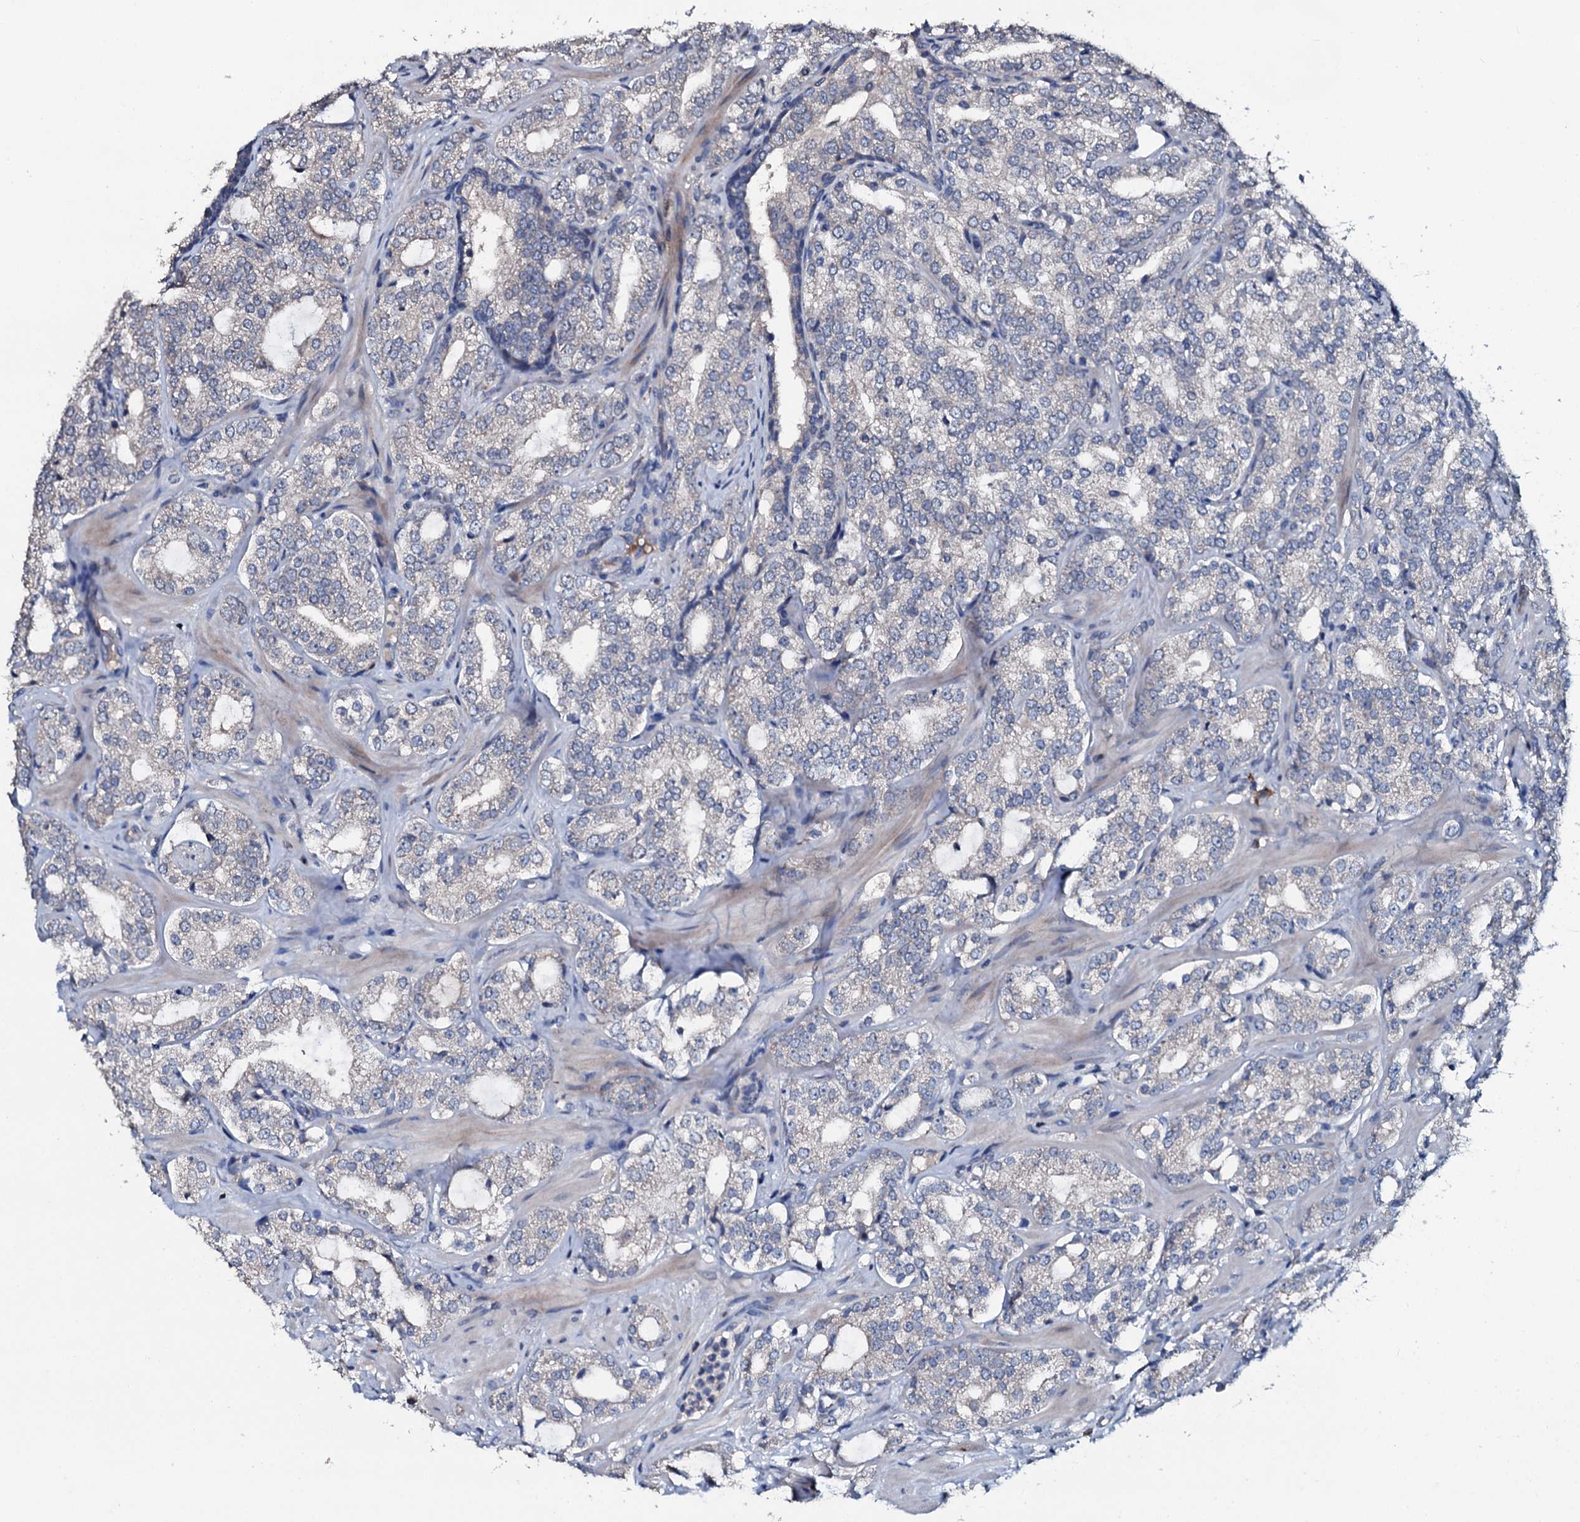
{"staining": {"intensity": "negative", "quantity": "none", "location": "none"}, "tissue": "prostate cancer", "cell_type": "Tumor cells", "image_type": "cancer", "snomed": [{"axis": "morphology", "description": "Adenocarcinoma, High grade"}, {"axis": "topography", "description": "Prostate"}], "caption": "Immunohistochemical staining of prostate cancer reveals no significant positivity in tumor cells.", "gene": "IL12B", "patient": {"sex": "male", "age": 64}}